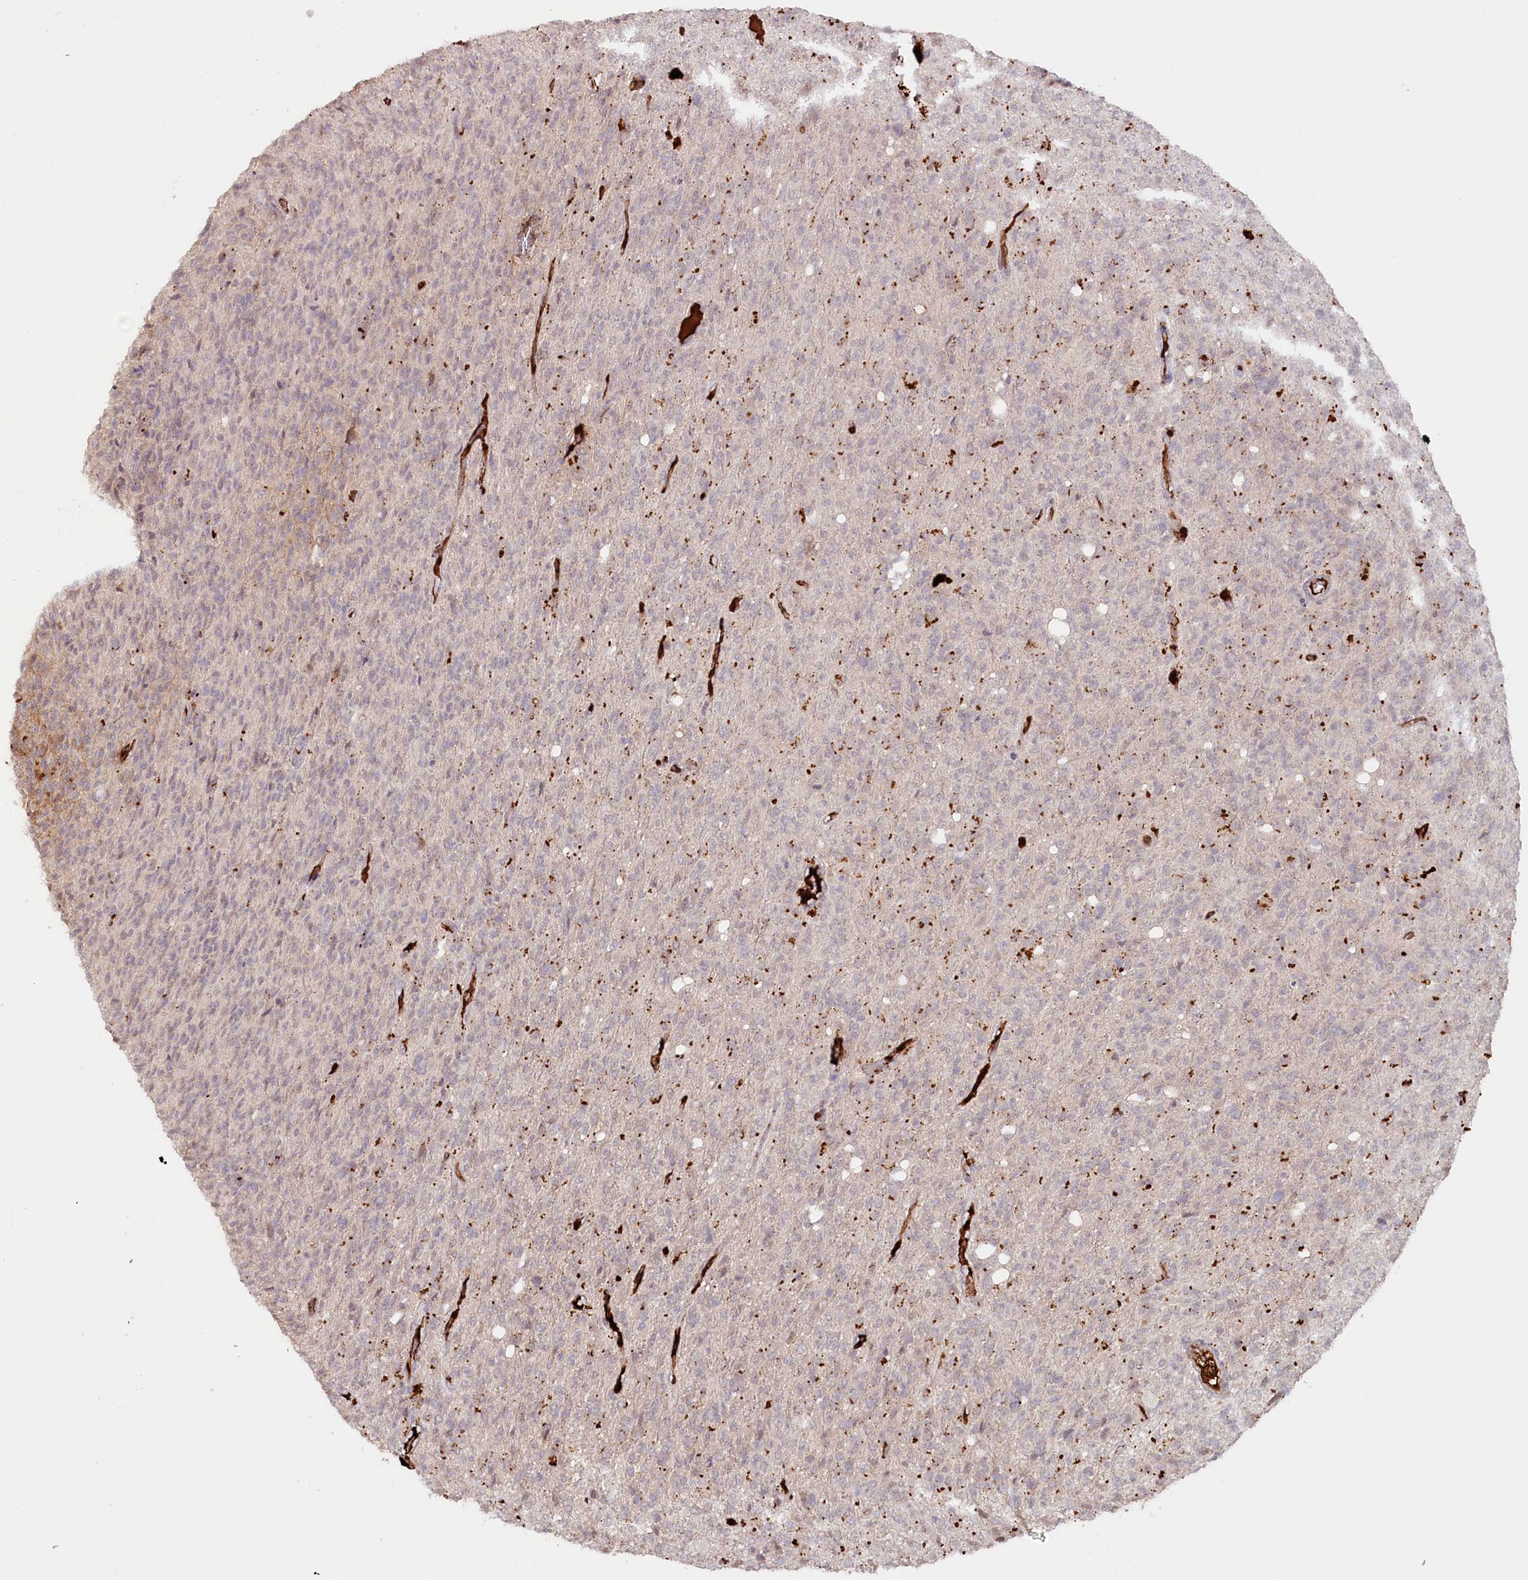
{"staining": {"intensity": "negative", "quantity": "none", "location": "none"}, "tissue": "glioma", "cell_type": "Tumor cells", "image_type": "cancer", "snomed": [{"axis": "morphology", "description": "Glioma, malignant, High grade"}, {"axis": "topography", "description": "Brain"}], "caption": "DAB (3,3'-diaminobenzidine) immunohistochemical staining of malignant glioma (high-grade) demonstrates no significant expression in tumor cells.", "gene": "PSAPL1", "patient": {"sex": "female", "age": 57}}